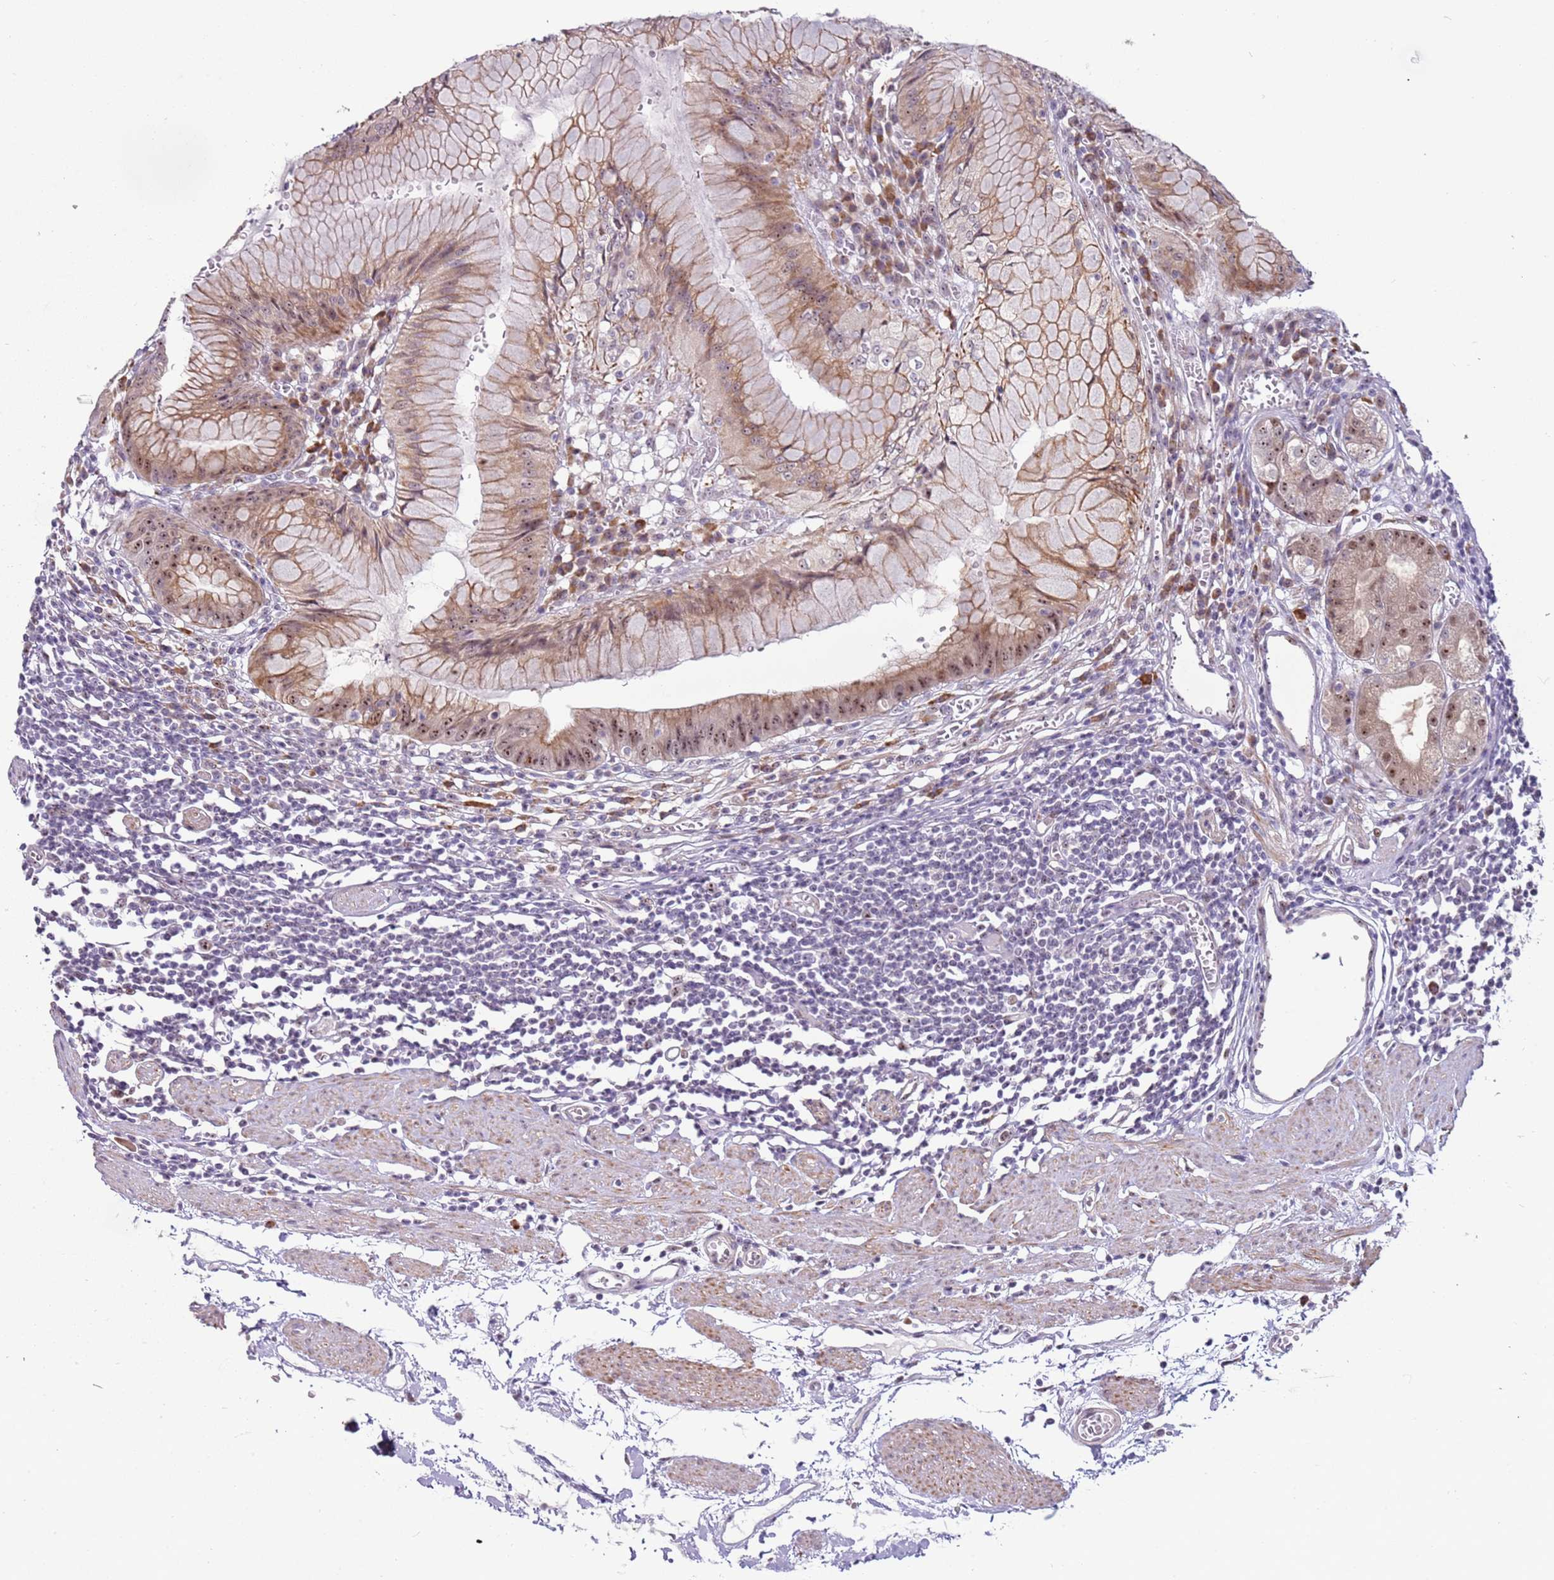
{"staining": {"intensity": "moderate", "quantity": ">75%", "location": "cytoplasmic/membranous,nuclear"}, "tissue": "stomach", "cell_type": "Glandular cells", "image_type": "normal", "snomed": [{"axis": "morphology", "description": "Normal tissue, NOS"}, {"axis": "topography", "description": "Stomach"}], "caption": "Moderate cytoplasmic/membranous,nuclear positivity is seen in approximately >75% of glandular cells in unremarkable stomach.", "gene": "UCMA", "patient": {"sex": "male", "age": 55}}